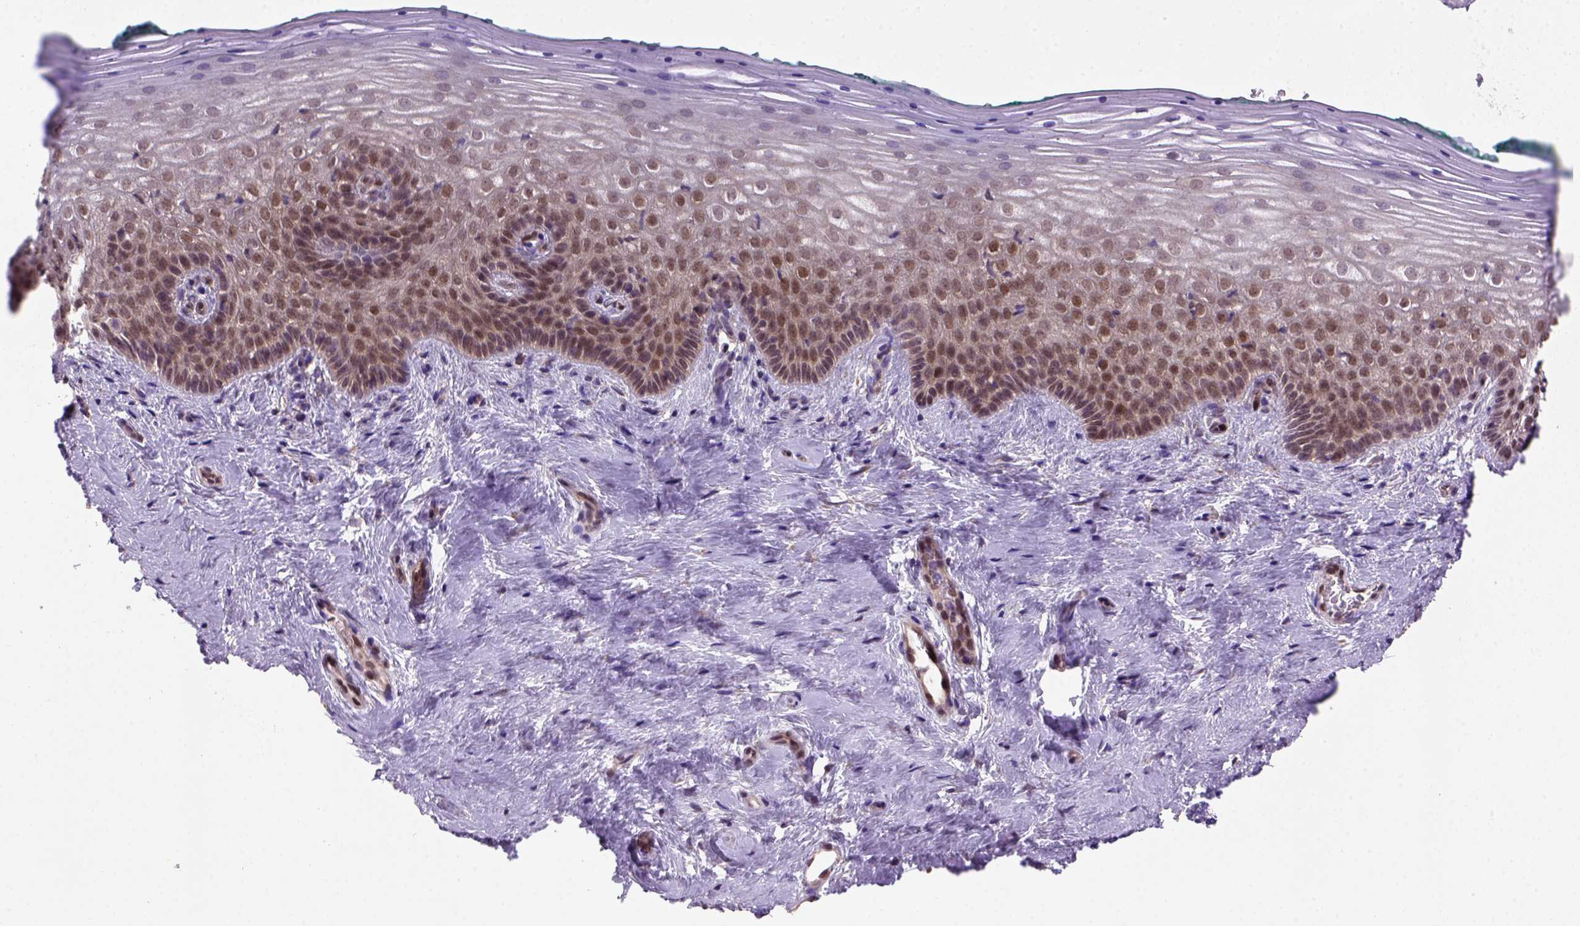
{"staining": {"intensity": "moderate", "quantity": "25%-75%", "location": "nuclear"}, "tissue": "vagina", "cell_type": "Squamous epithelial cells", "image_type": "normal", "snomed": [{"axis": "morphology", "description": "Normal tissue, NOS"}, {"axis": "topography", "description": "Vagina"}], "caption": "Protein staining of unremarkable vagina reveals moderate nuclear expression in approximately 25%-75% of squamous epithelial cells.", "gene": "MGMT", "patient": {"sex": "female", "age": 45}}